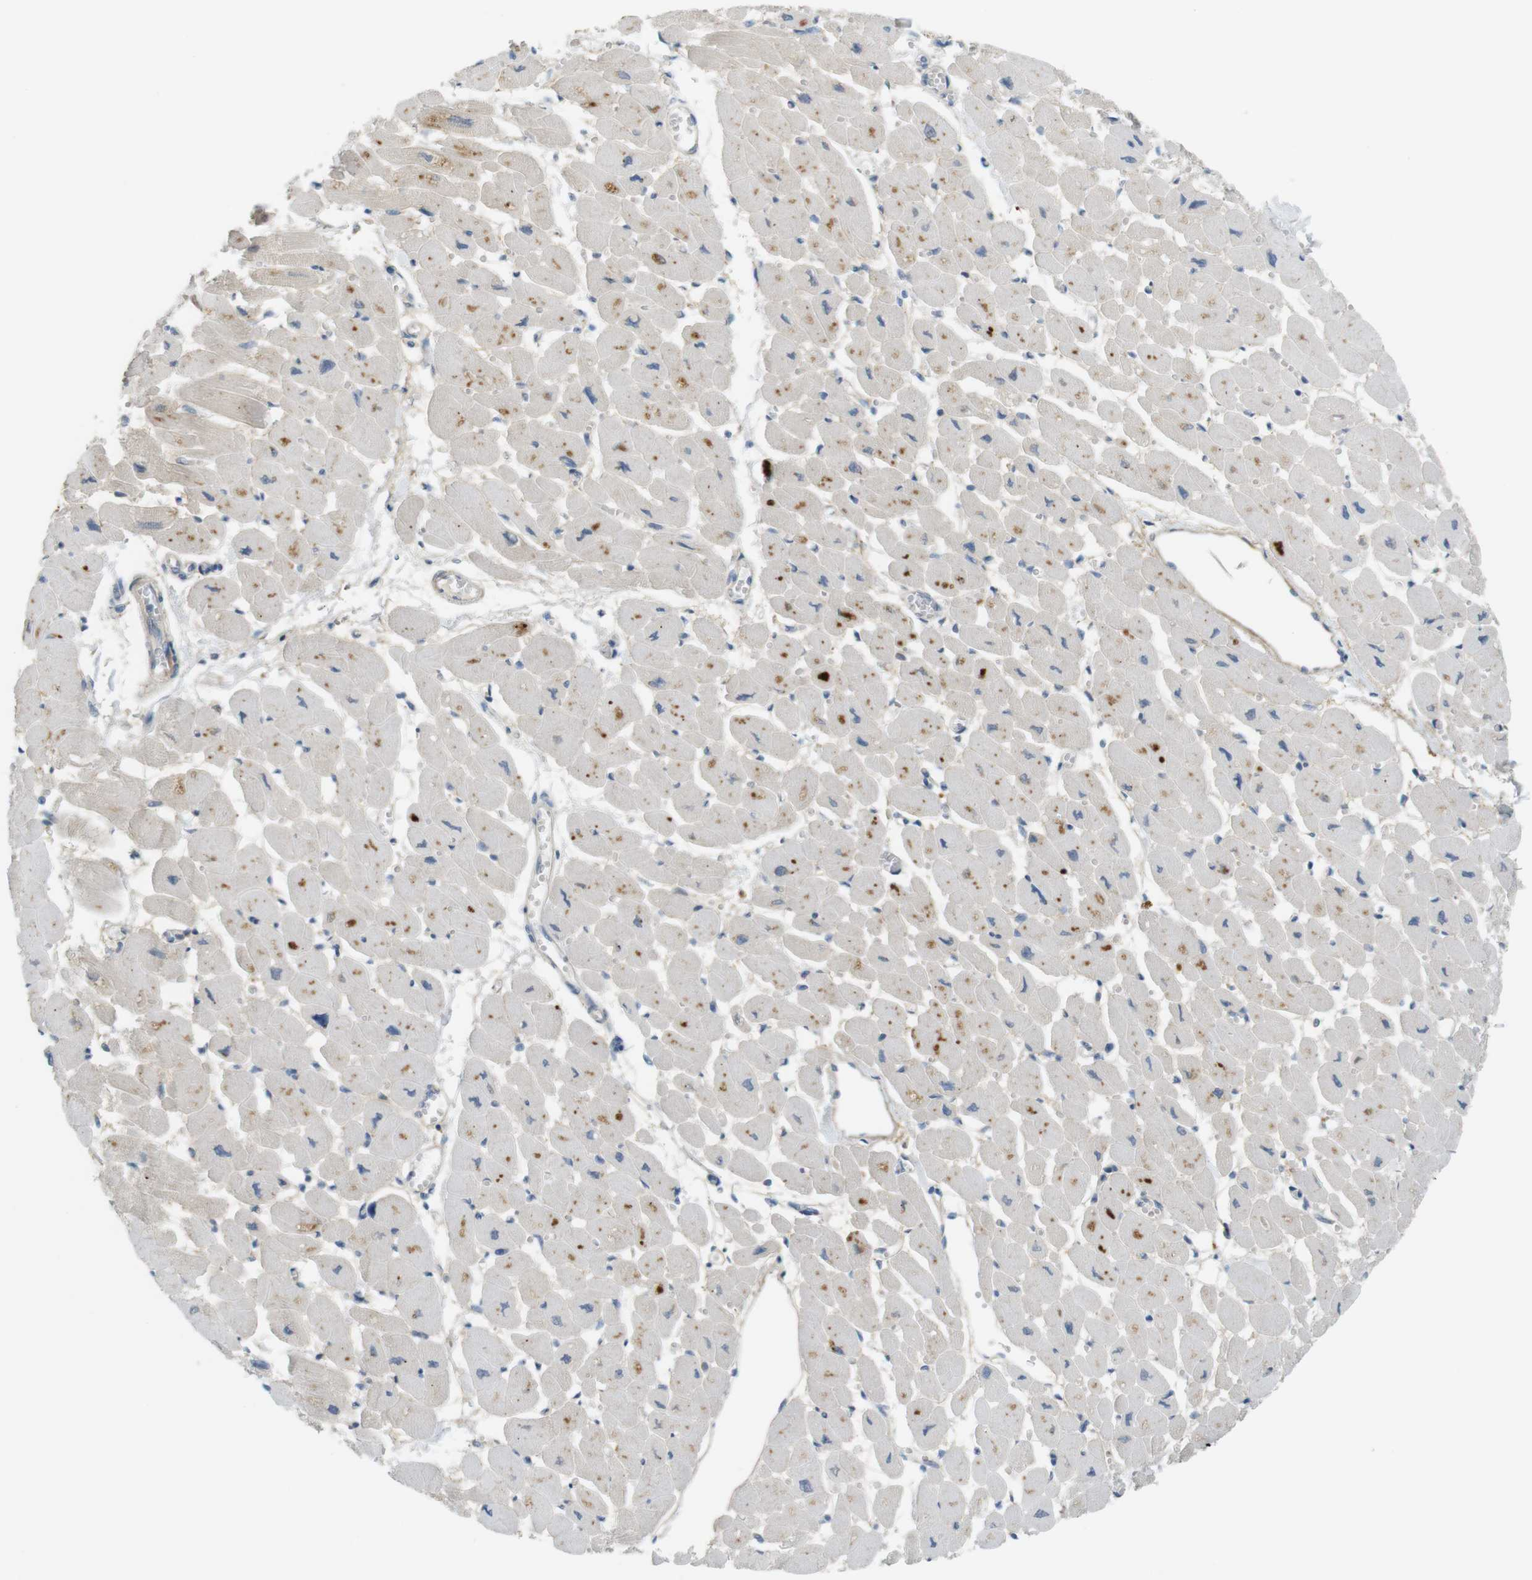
{"staining": {"intensity": "moderate", "quantity": ">75%", "location": "cytoplasmic/membranous"}, "tissue": "heart muscle", "cell_type": "Cardiomyocytes", "image_type": "normal", "snomed": [{"axis": "morphology", "description": "Normal tissue, NOS"}, {"axis": "topography", "description": "Heart"}], "caption": "Heart muscle stained with immunohistochemistry (IHC) exhibits moderate cytoplasmic/membranous positivity in about >75% of cardiomyocytes. (IHC, brightfield microscopy, high magnification).", "gene": "UGT8", "patient": {"sex": "female", "age": 54}}